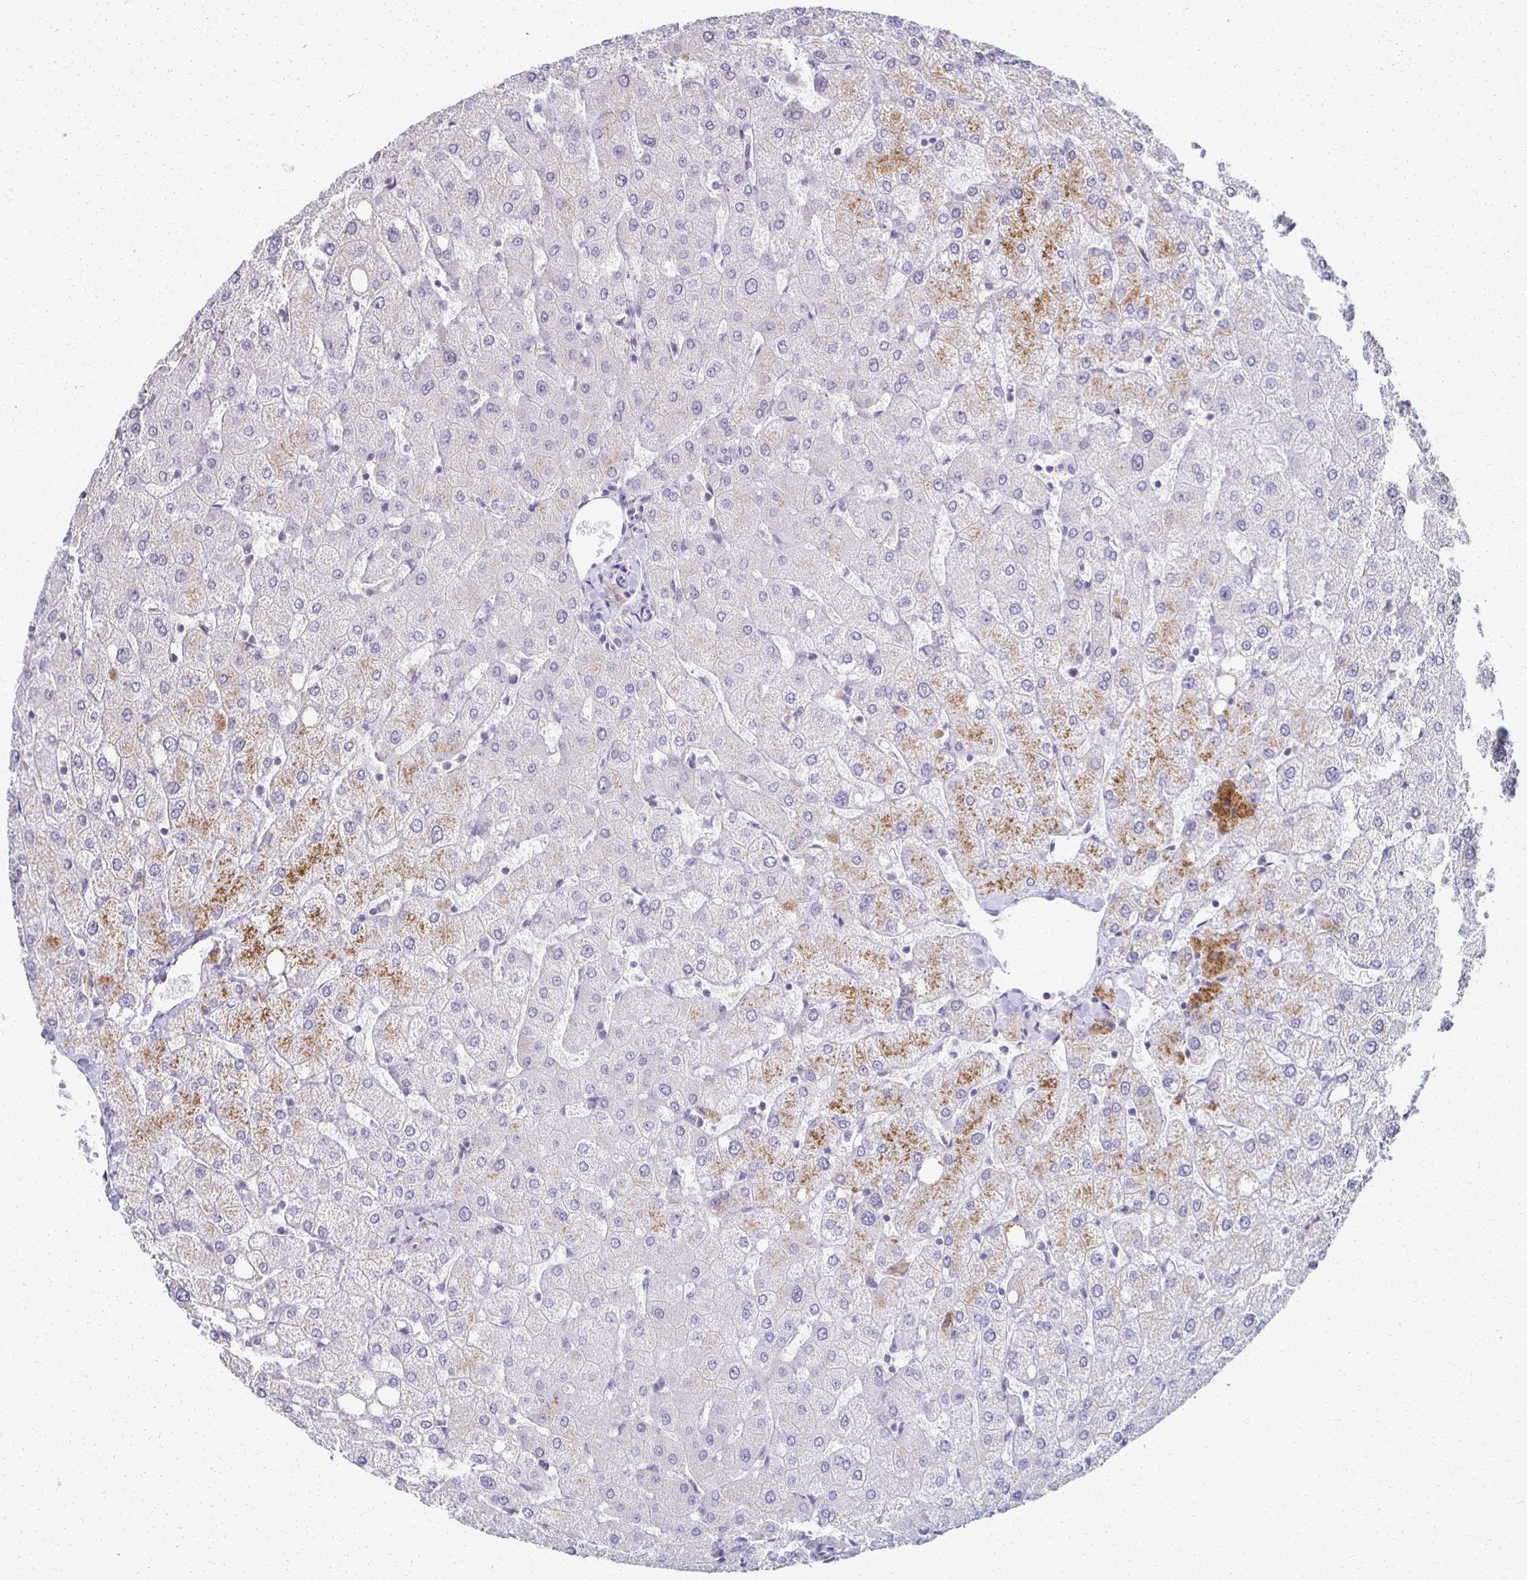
{"staining": {"intensity": "negative", "quantity": "none", "location": "none"}, "tissue": "liver", "cell_type": "Cholangiocytes", "image_type": "normal", "snomed": [{"axis": "morphology", "description": "Normal tissue, NOS"}, {"axis": "topography", "description": "Liver"}], "caption": "The histopathology image demonstrates no significant expression in cholangiocytes of liver. Brightfield microscopy of IHC stained with DAB (3,3'-diaminobenzidine) (brown) and hematoxylin (blue), captured at high magnification.", "gene": "FOXO4", "patient": {"sex": "female", "age": 54}}